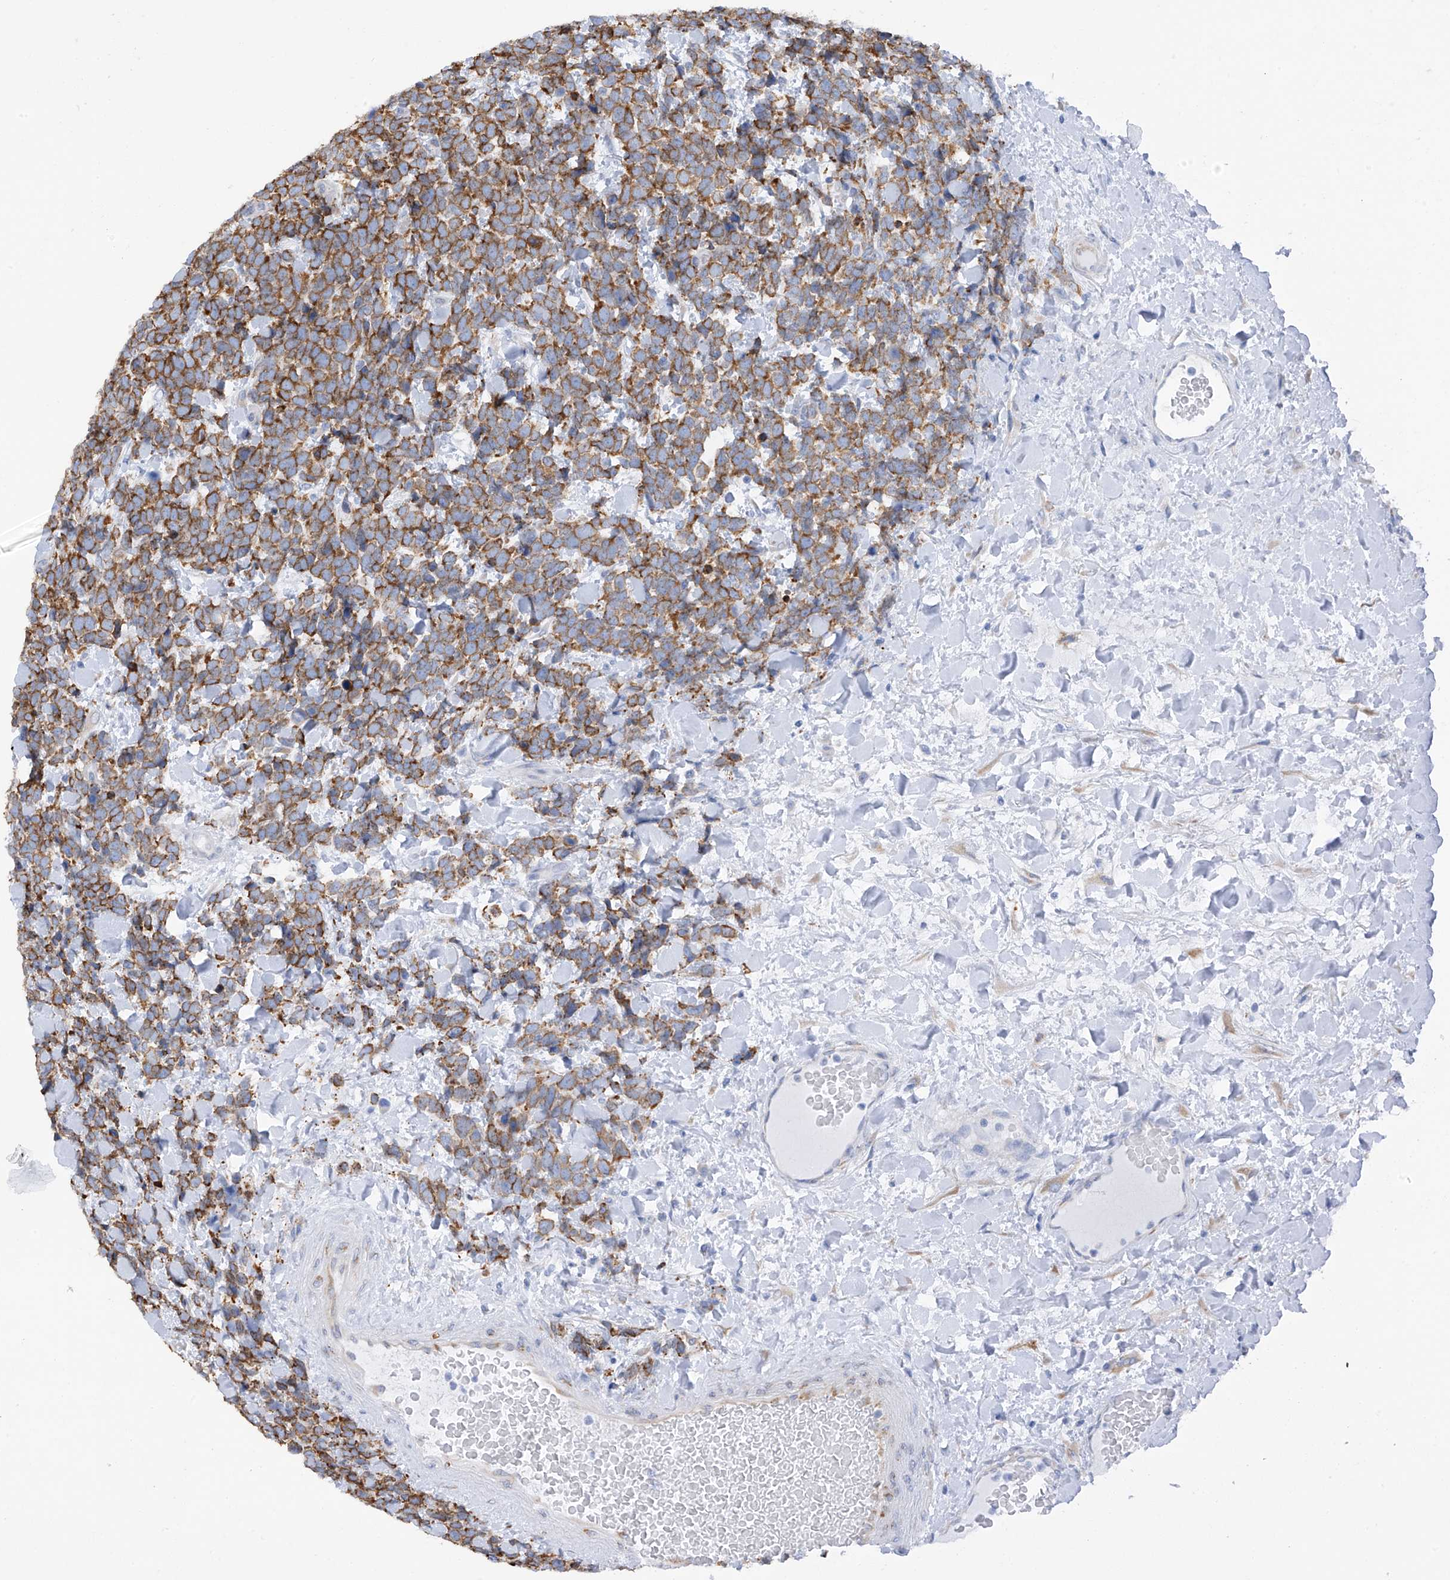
{"staining": {"intensity": "moderate", "quantity": ">75%", "location": "cytoplasmic/membranous"}, "tissue": "urothelial cancer", "cell_type": "Tumor cells", "image_type": "cancer", "snomed": [{"axis": "morphology", "description": "Urothelial carcinoma, High grade"}, {"axis": "topography", "description": "Urinary bladder"}], "caption": "Urothelial cancer stained for a protein exhibits moderate cytoplasmic/membranous positivity in tumor cells. (brown staining indicates protein expression, while blue staining denotes nuclei).", "gene": "RCN2", "patient": {"sex": "female", "age": 82}}